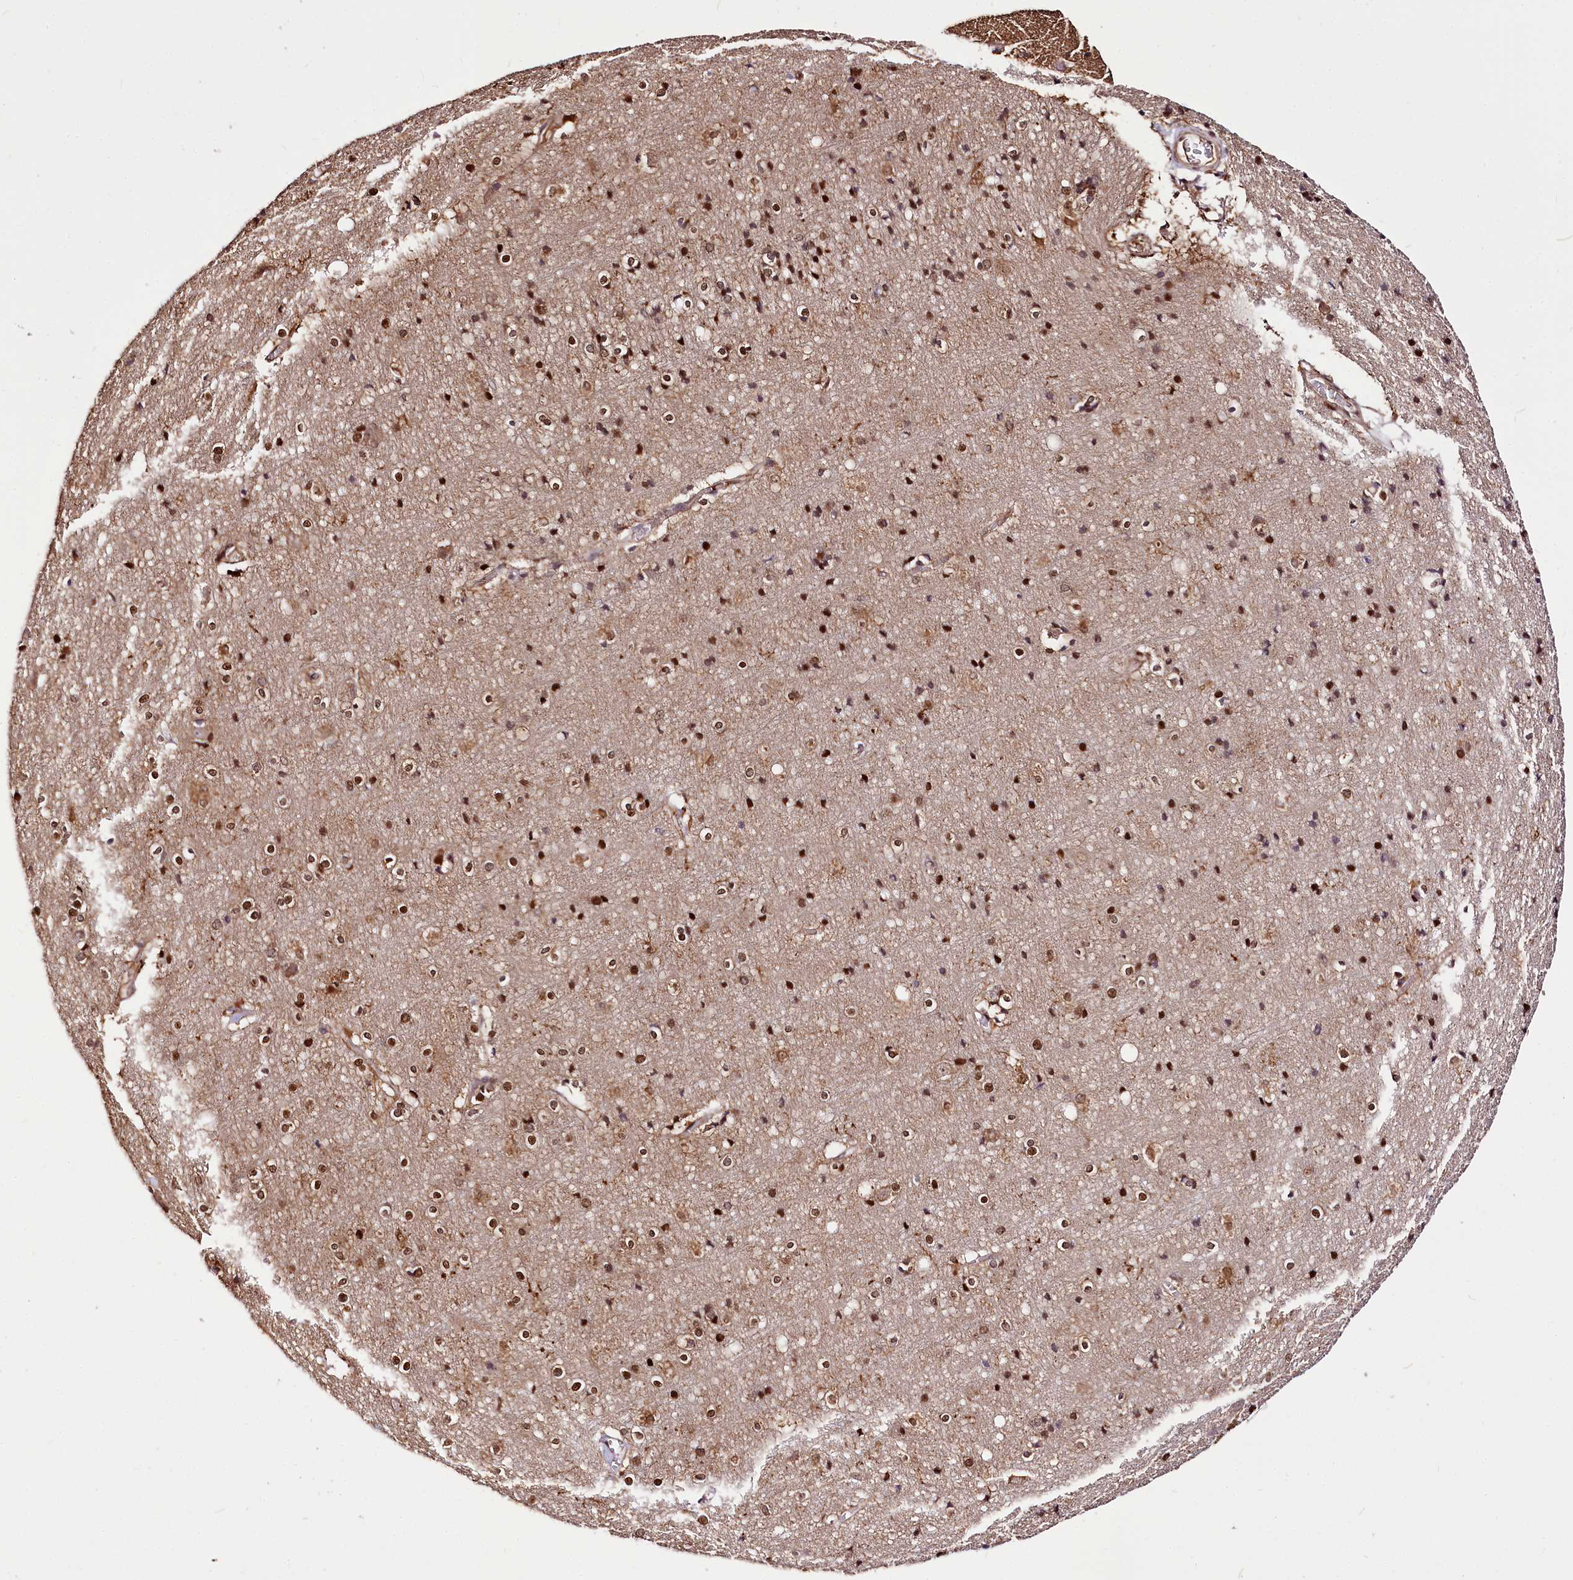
{"staining": {"intensity": "moderate", "quantity": "25%-75%", "location": "cytoplasmic/membranous"}, "tissue": "cerebral cortex", "cell_type": "Endothelial cells", "image_type": "normal", "snomed": [{"axis": "morphology", "description": "Normal tissue, NOS"}, {"axis": "topography", "description": "Cerebral cortex"}], "caption": "Human cerebral cortex stained with a brown dye demonstrates moderate cytoplasmic/membranous positive staining in approximately 25%-75% of endothelial cells.", "gene": "GNL3L", "patient": {"sex": "male", "age": 54}}